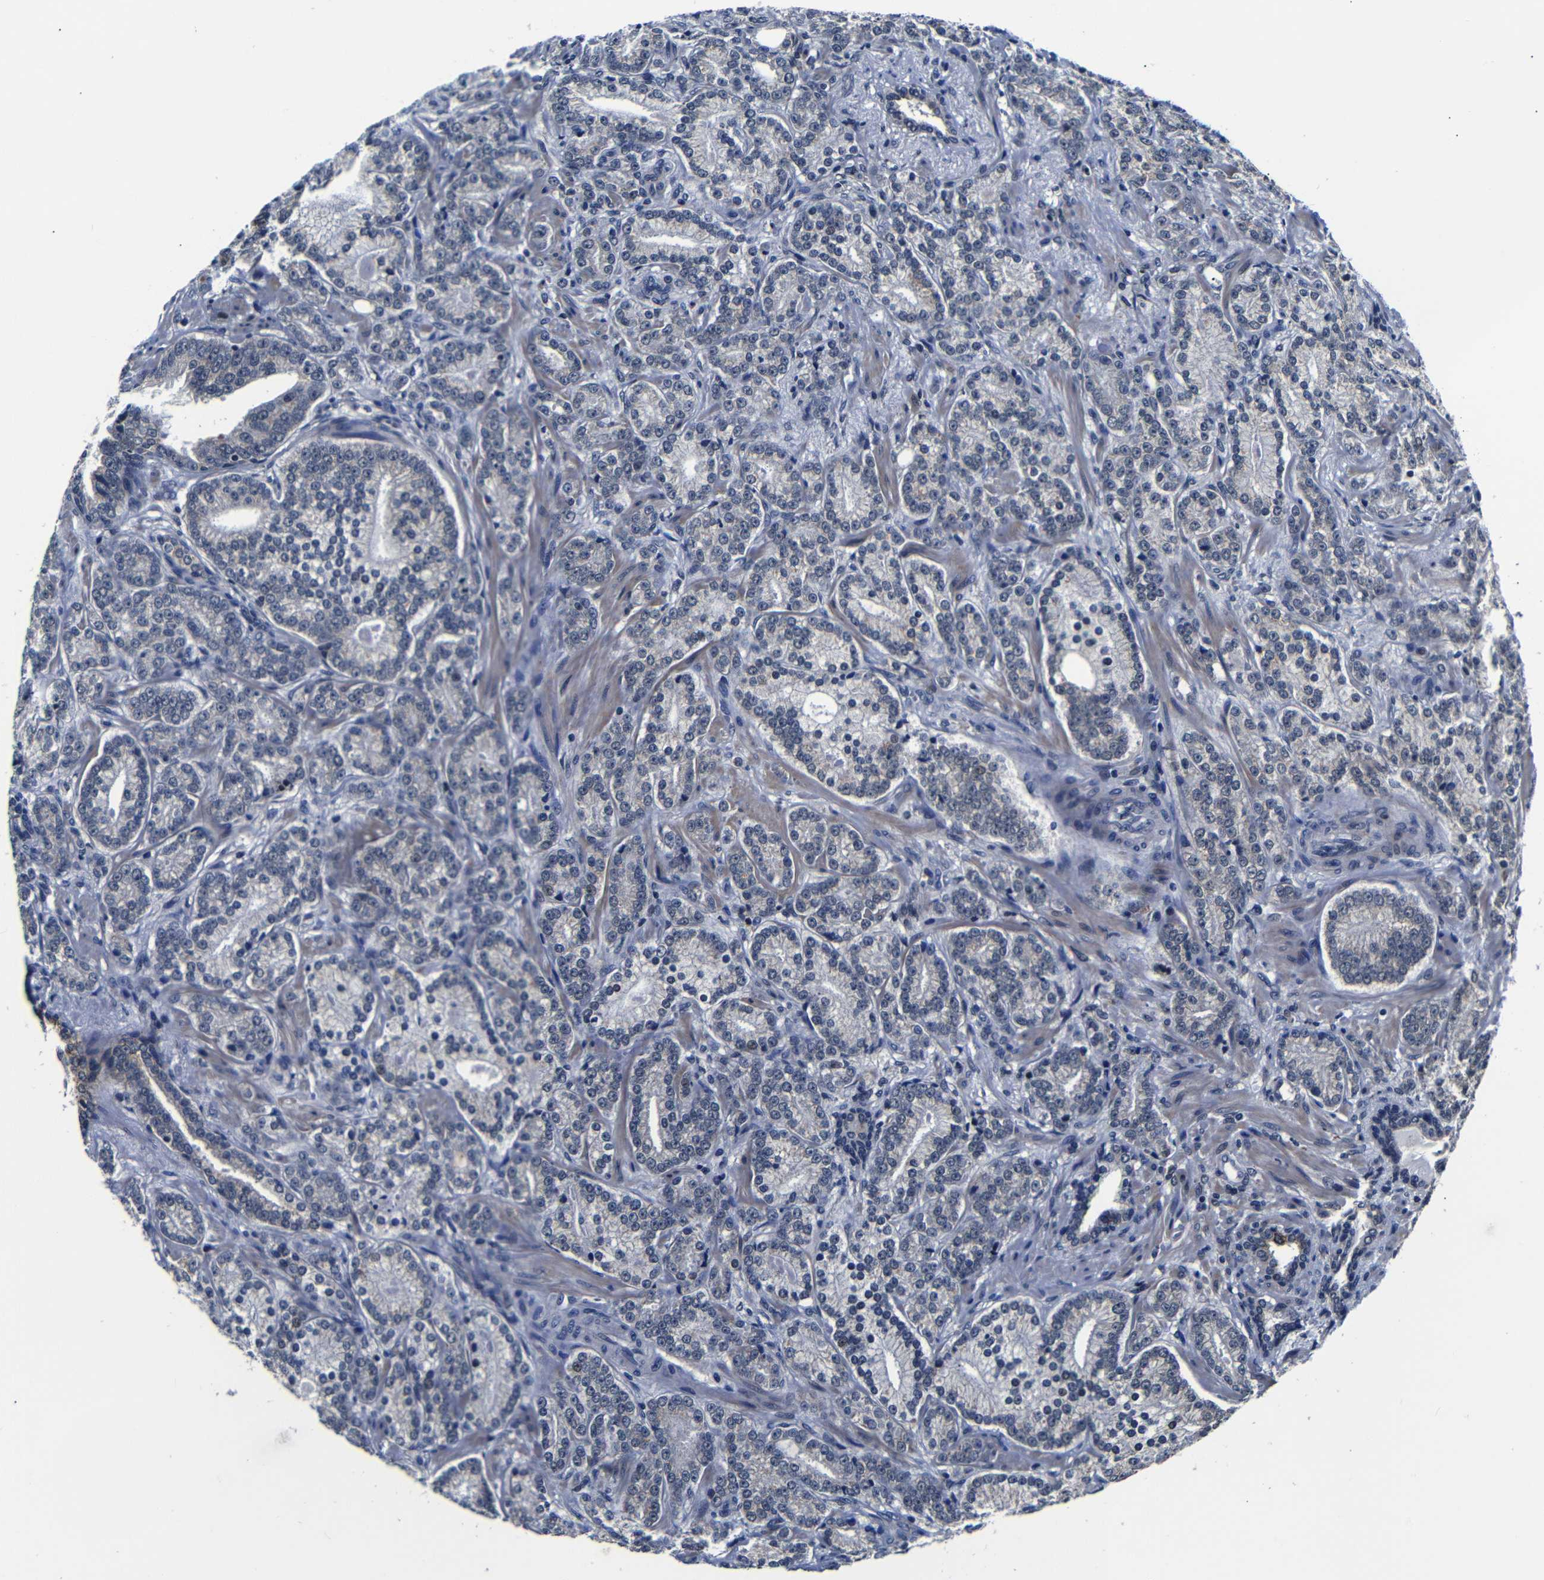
{"staining": {"intensity": "negative", "quantity": "none", "location": "none"}, "tissue": "prostate cancer", "cell_type": "Tumor cells", "image_type": "cancer", "snomed": [{"axis": "morphology", "description": "Adenocarcinoma, High grade"}, {"axis": "topography", "description": "Prostate"}], "caption": "IHC photomicrograph of neoplastic tissue: prostate cancer stained with DAB displays no significant protein positivity in tumor cells. (Immunohistochemistry (ihc), brightfield microscopy, high magnification).", "gene": "DEPP1", "patient": {"sex": "male", "age": 61}}